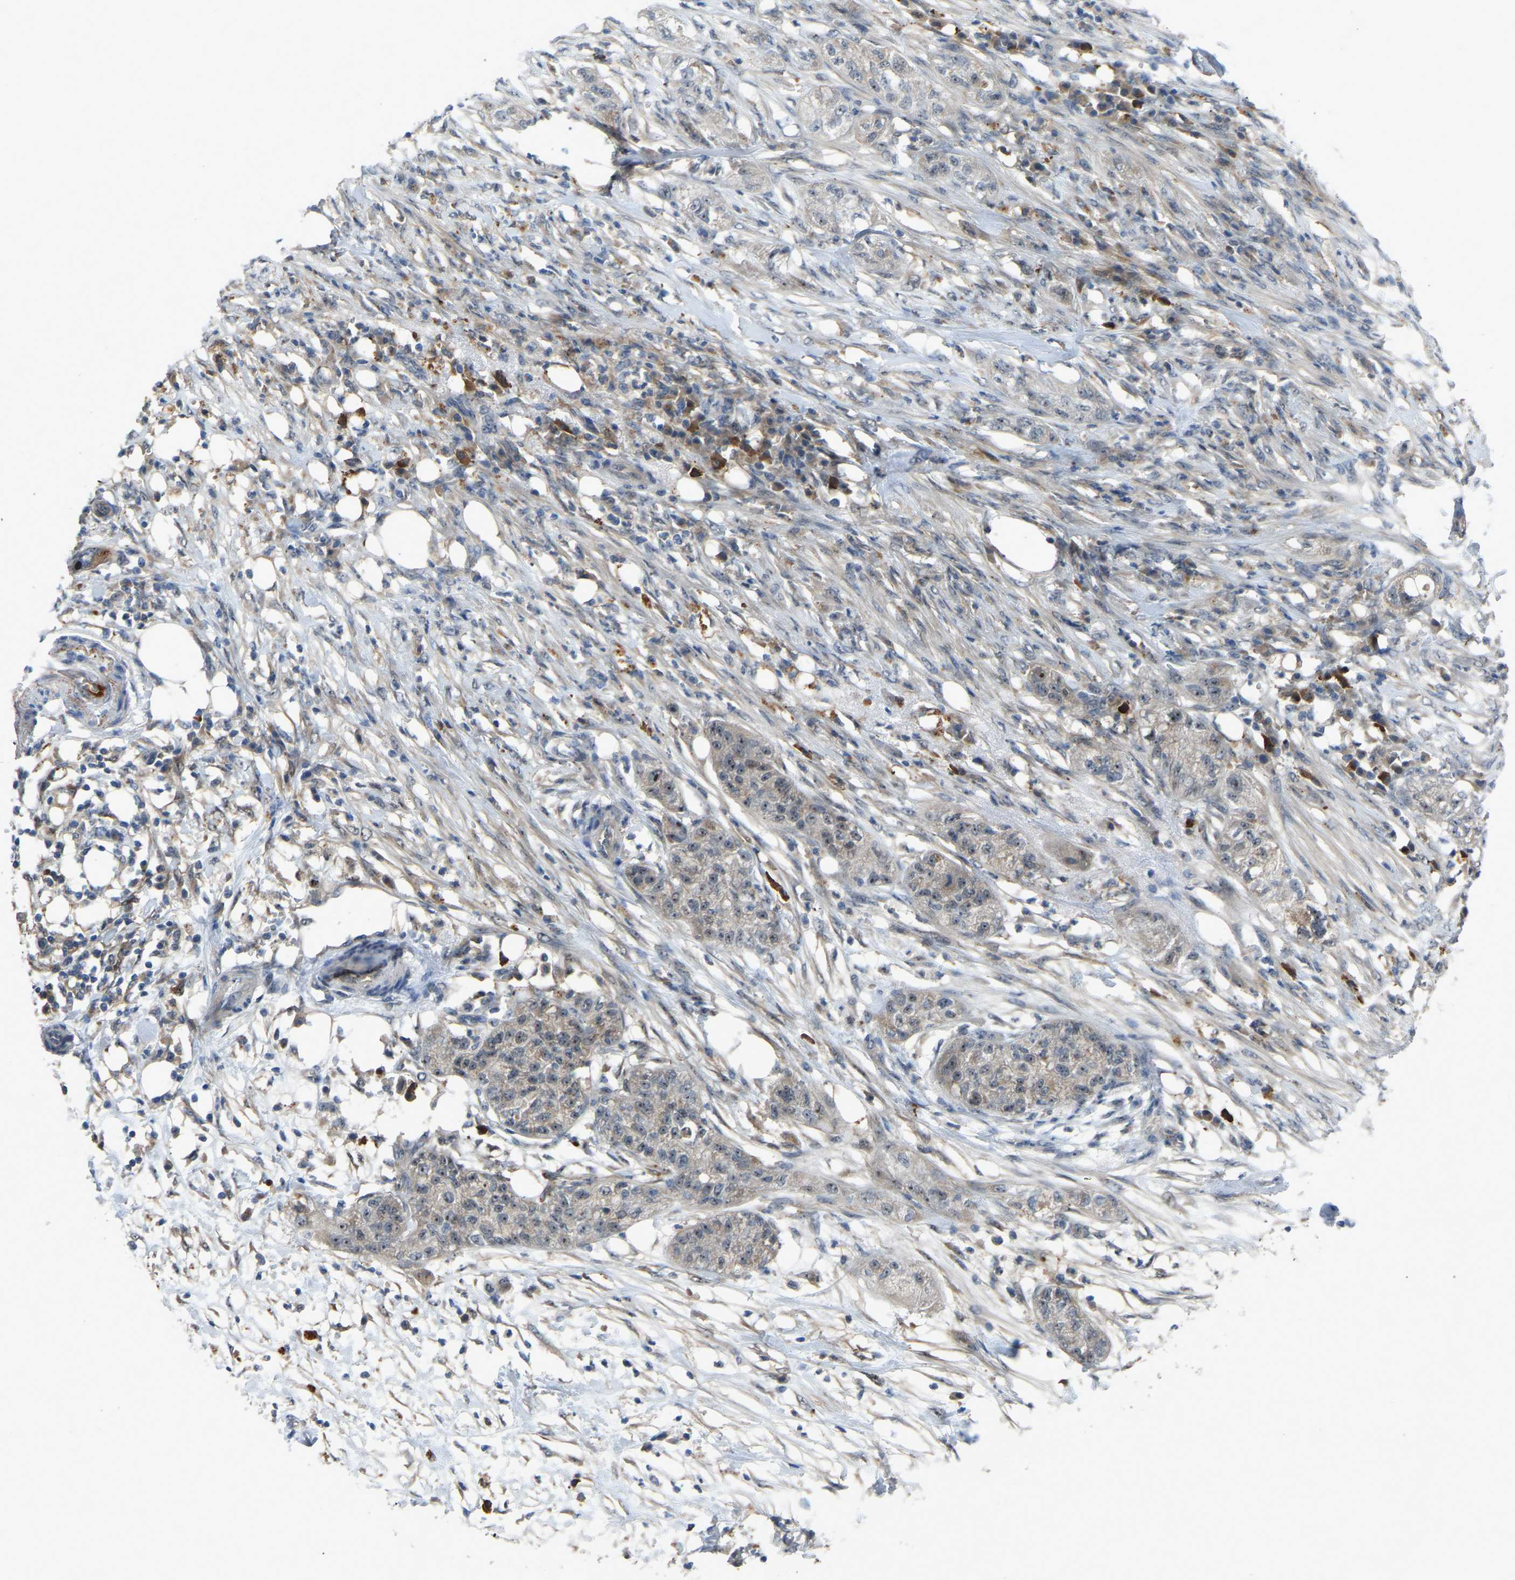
{"staining": {"intensity": "negative", "quantity": "none", "location": "none"}, "tissue": "pancreatic cancer", "cell_type": "Tumor cells", "image_type": "cancer", "snomed": [{"axis": "morphology", "description": "Adenocarcinoma, NOS"}, {"axis": "topography", "description": "Pancreas"}], "caption": "This micrograph is of adenocarcinoma (pancreatic) stained with immunohistochemistry (IHC) to label a protein in brown with the nuclei are counter-stained blue. There is no expression in tumor cells. (DAB IHC with hematoxylin counter stain).", "gene": "FHIT", "patient": {"sex": "female", "age": 78}}